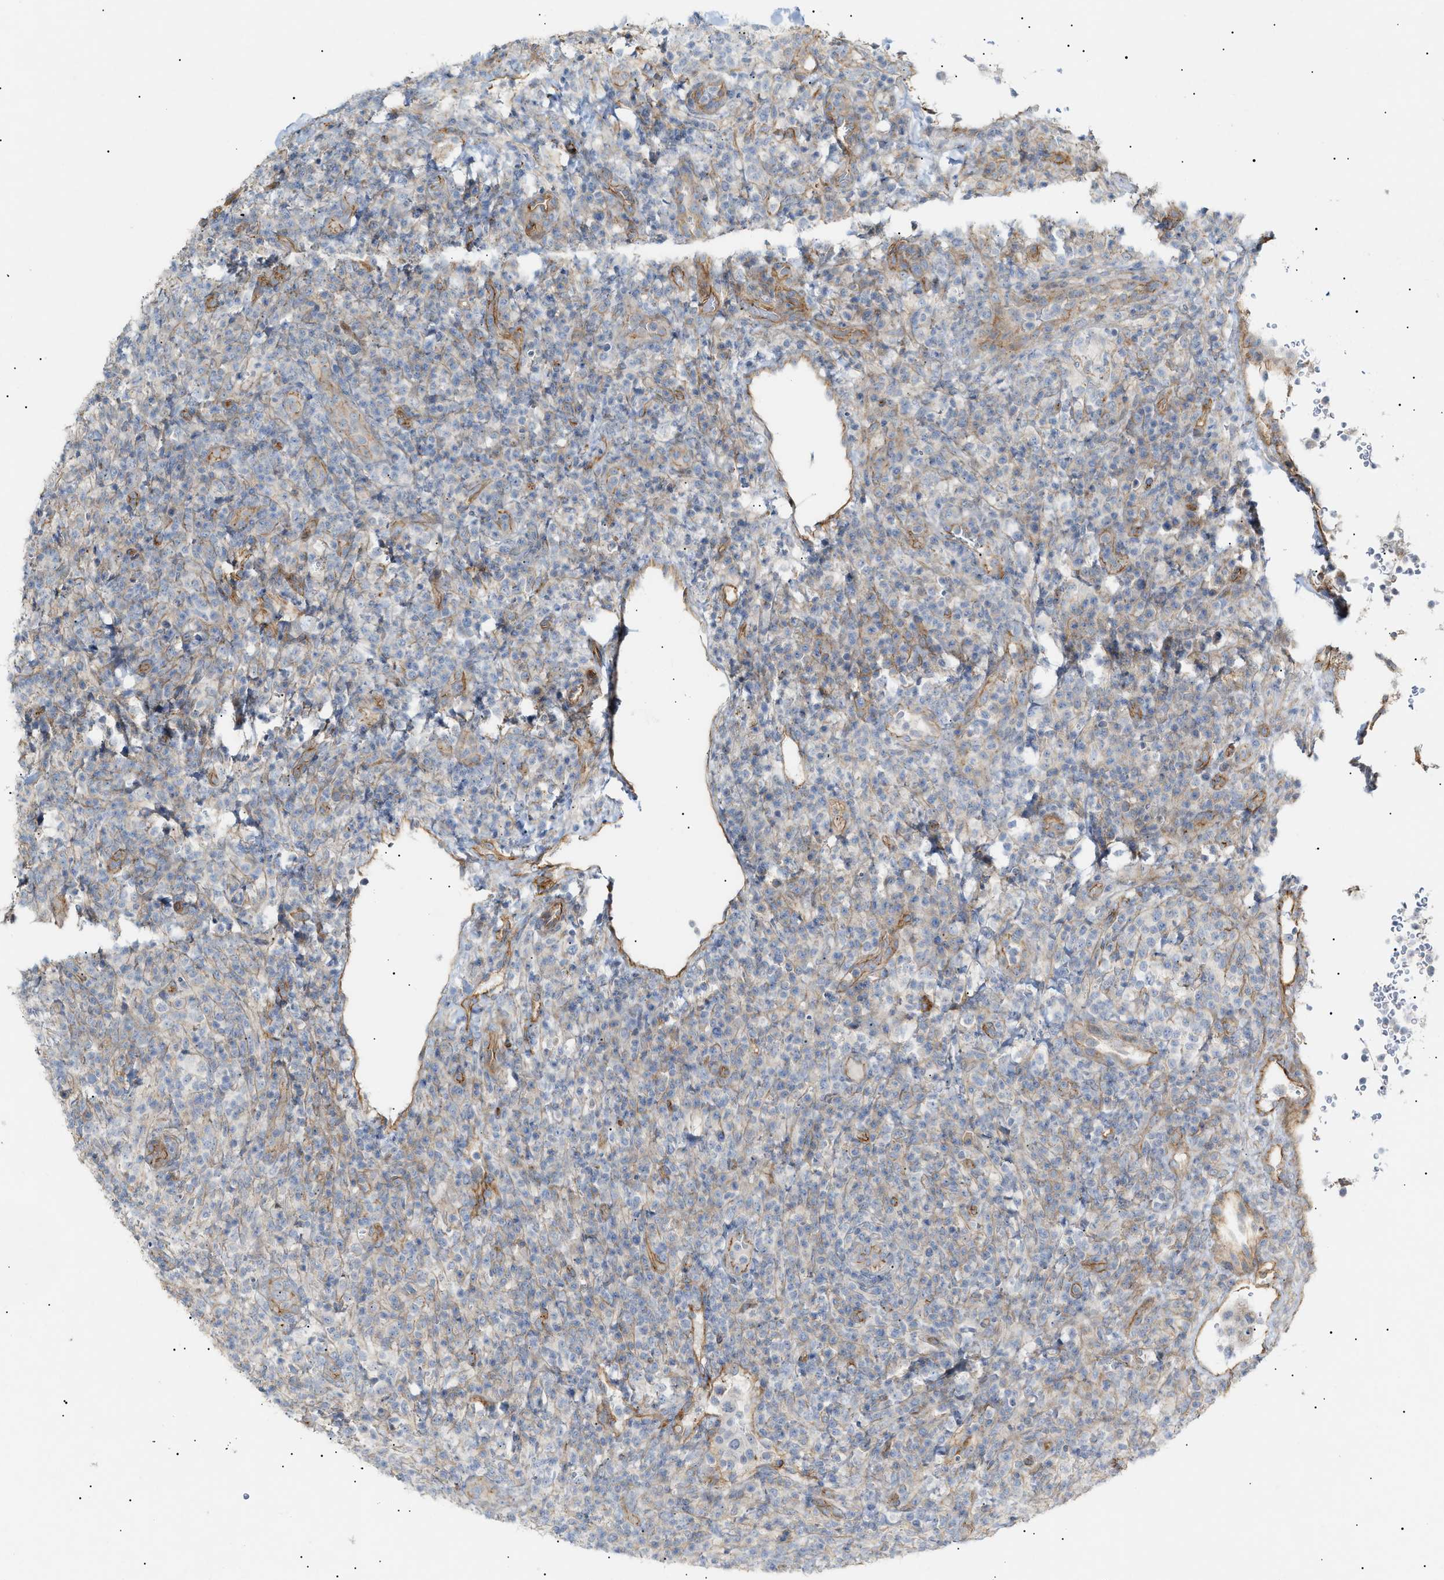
{"staining": {"intensity": "weak", "quantity": "<25%", "location": "cytoplasmic/membranous"}, "tissue": "lymphoma", "cell_type": "Tumor cells", "image_type": "cancer", "snomed": [{"axis": "morphology", "description": "Malignant lymphoma, non-Hodgkin's type, High grade"}, {"axis": "topography", "description": "Lymph node"}], "caption": "Lymphoma stained for a protein using IHC demonstrates no positivity tumor cells.", "gene": "ZFHX2", "patient": {"sex": "female", "age": 76}}